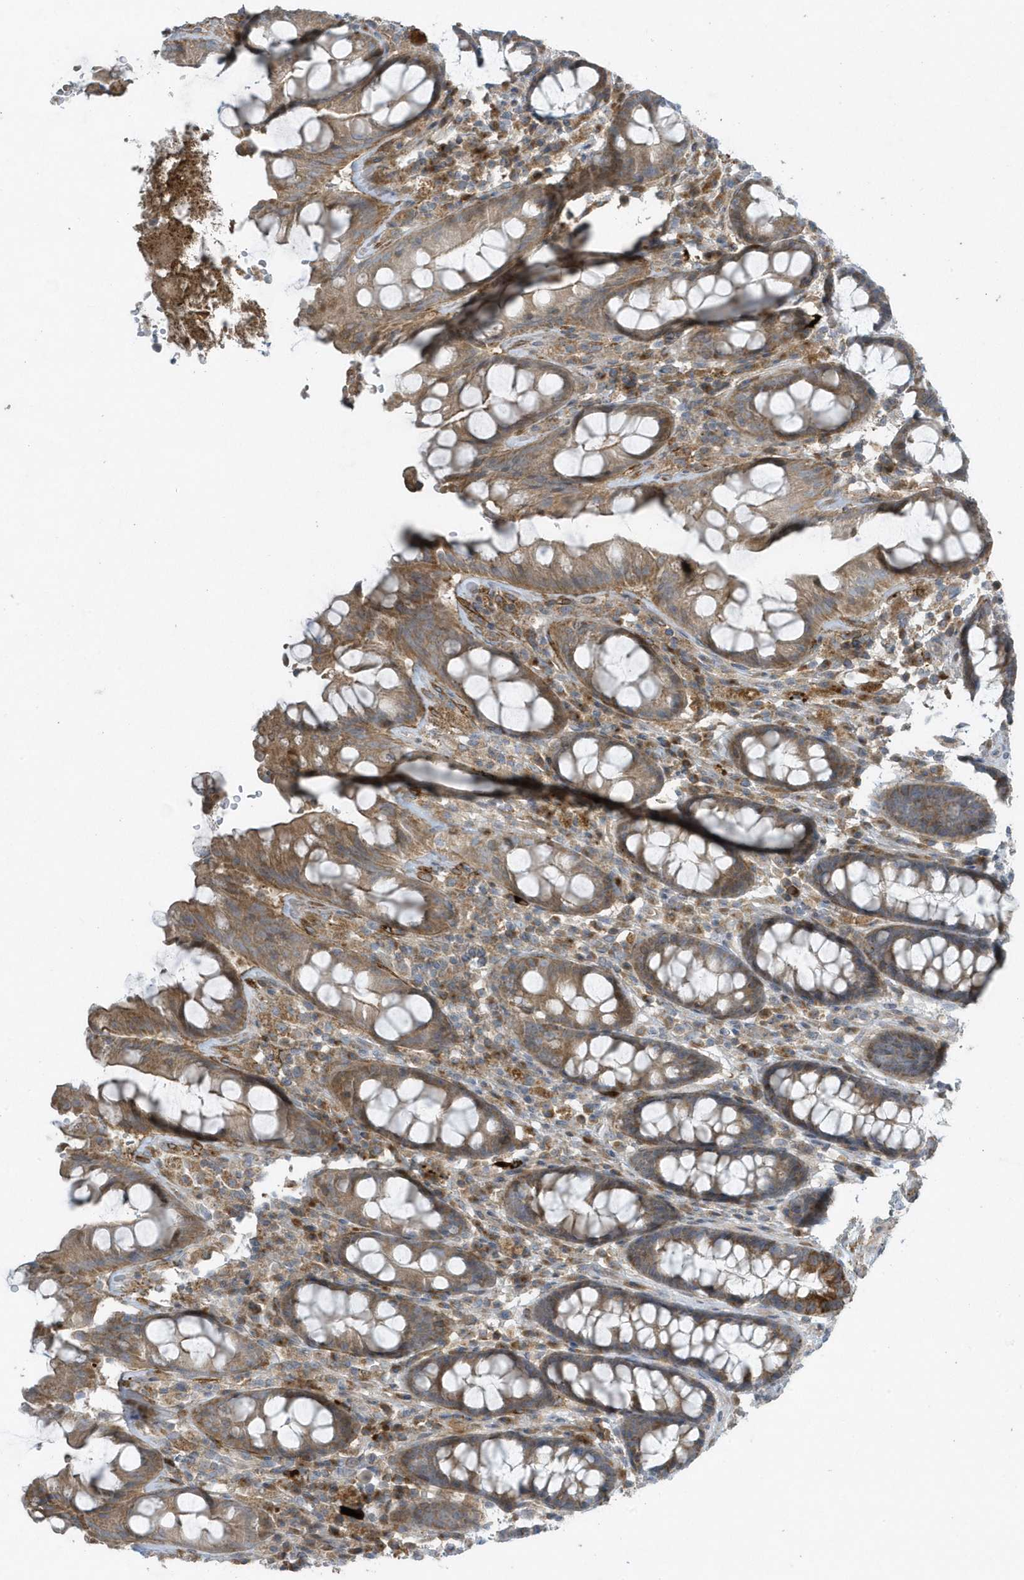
{"staining": {"intensity": "moderate", "quantity": ">75%", "location": "cytoplasmic/membranous"}, "tissue": "rectum", "cell_type": "Glandular cells", "image_type": "normal", "snomed": [{"axis": "morphology", "description": "Normal tissue, NOS"}, {"axis": "topography", "description": "Rectum"}], "caption": "Protein analysis of normal rectum shows moderate cytoplasmic/membranous expression in approximately >75% of glandular cells. (DAB IHC, brown staining for protein, blue staining for nuclei).", "gene": "SLC38A2", "patient": {"sex": "male", "age": 64}}